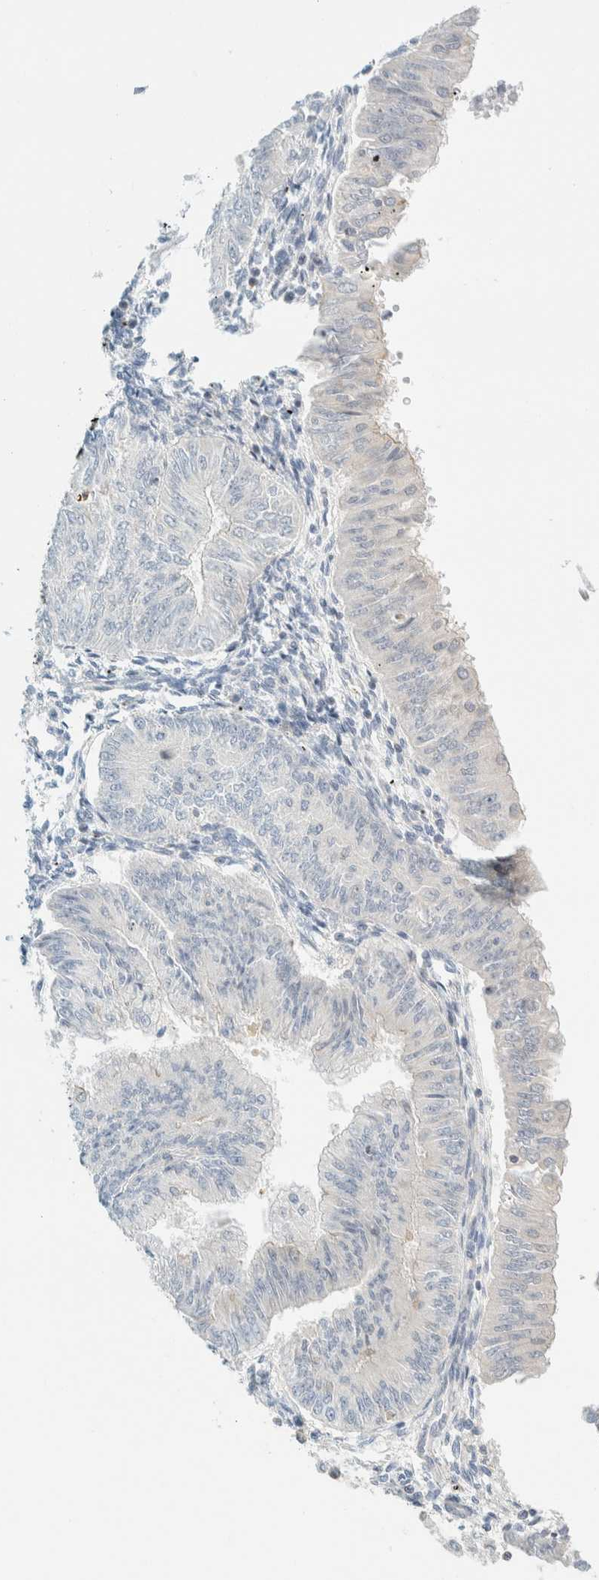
{"staining": {"intensity": "negative", "quantity": "none", "location": "none"}, "tissue": "endometrial cancer", "cell_type": "Tumor cells", "image_type": "cancer", "snomed": [{"axis": "morphology", "description": "Normal tissue, NOS"}, {"axis": "morphology", "description": "Adenocarcinoma, NOS"}, {"axis": "topography", "description": "Endometrium"}], "caption": "Adenocarcinoma (endometrial) was stained to show a protein in brown. There is no significant positivity in tumor cells.", "gene": "PCYT2", "patient": {"sex": "female", "age": 53}}